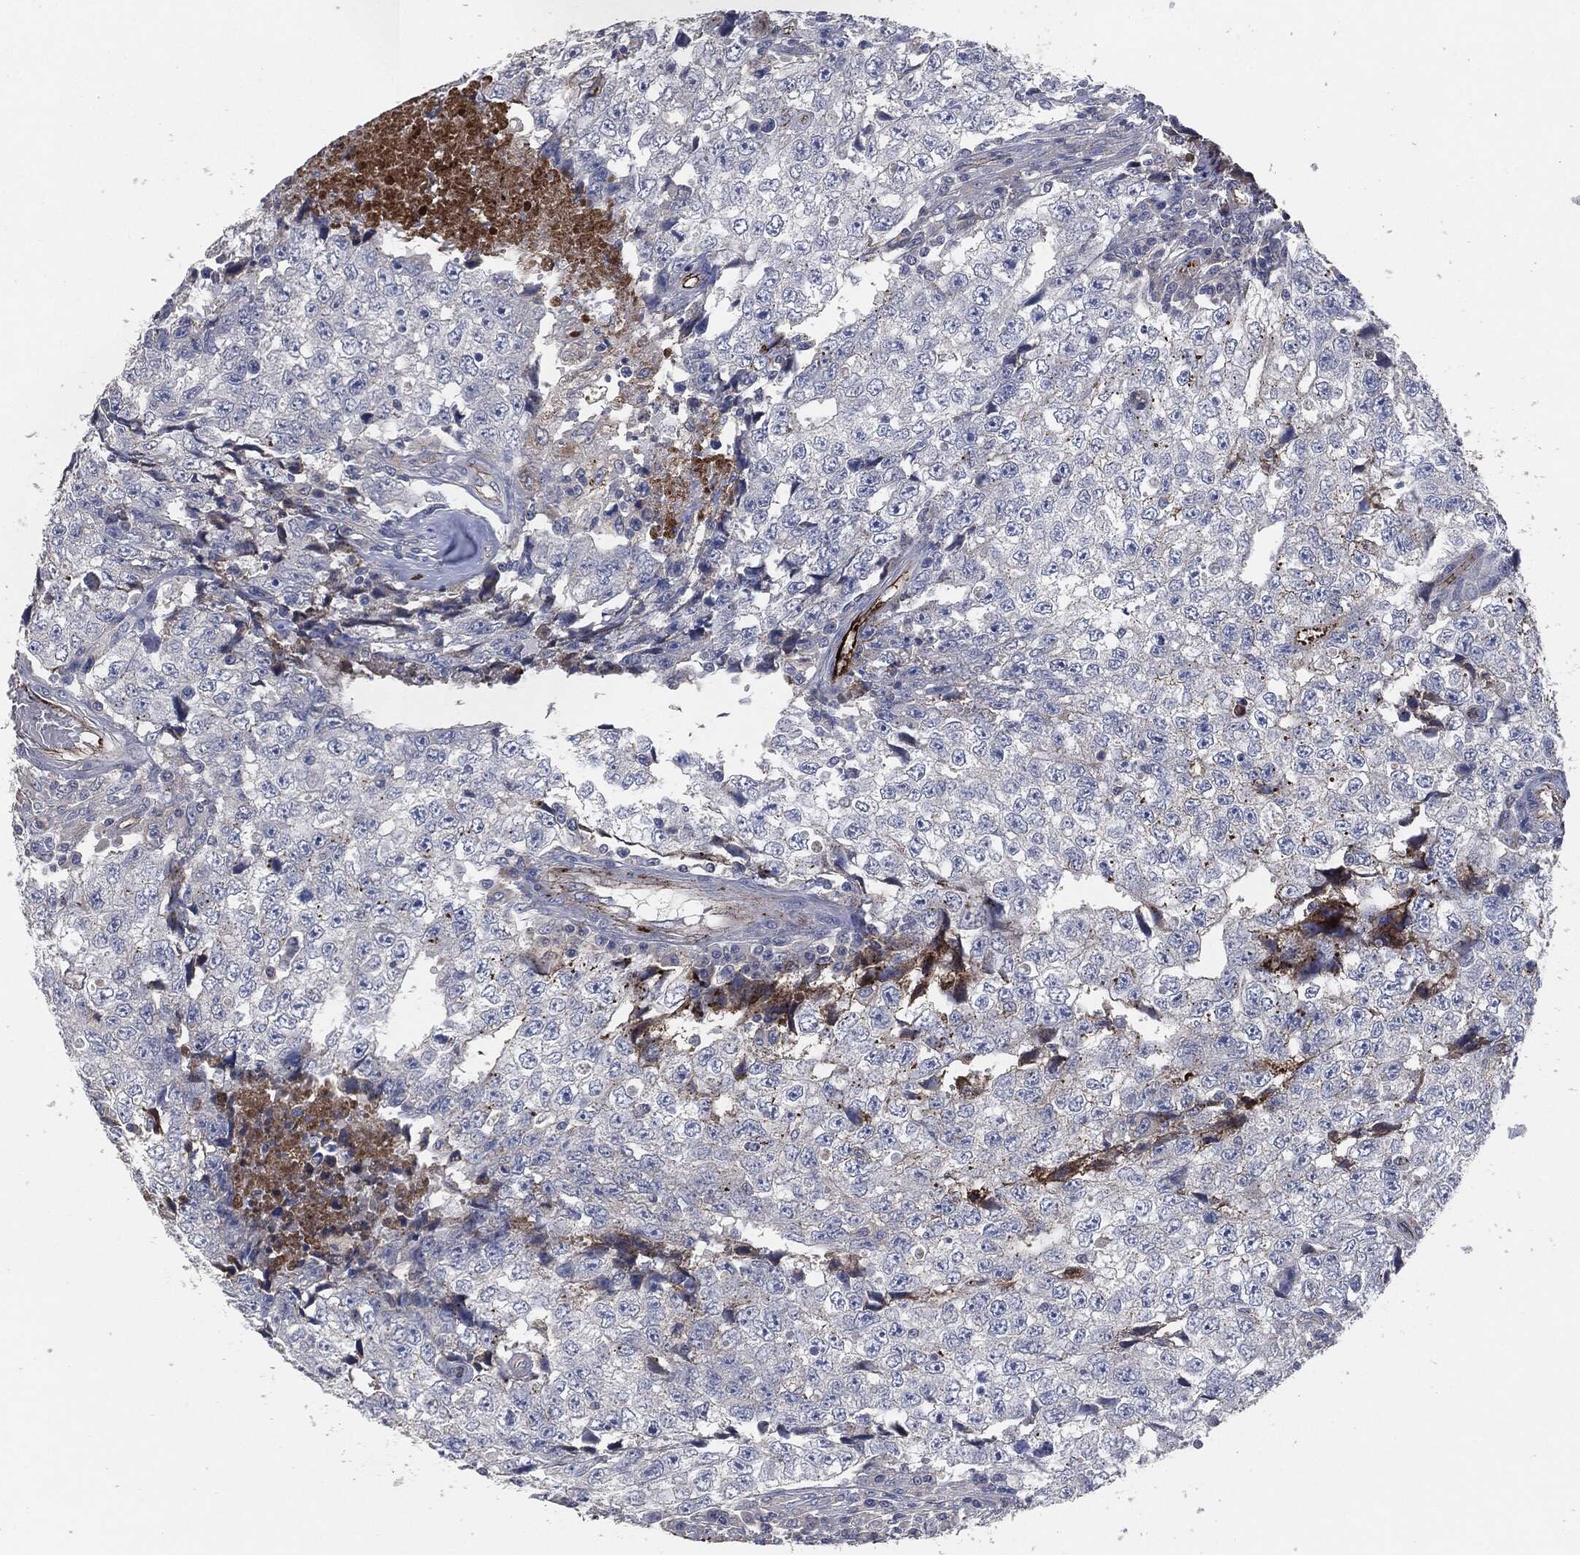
{"staining": {"intensity": "negative", "quantity": "none", "location": "none"}, "tissue": "testis cancer", "cell_type": "Tumor cells", "image_type": "cancer", "snomed": [{"axis": "morphology", "description": "Necrosis, NOS"}, {"axis": "morphology", "description": "Carcinoma, Embryonal, NOS"}, {"axis": "topography", "description": "Testis"}], "caption": "The histopathology image shows no staining of tumor cells in testis cancer (embryonal carcinoma).", "gene": "APOB", "patient": {"sex": "male", "age": 19}}